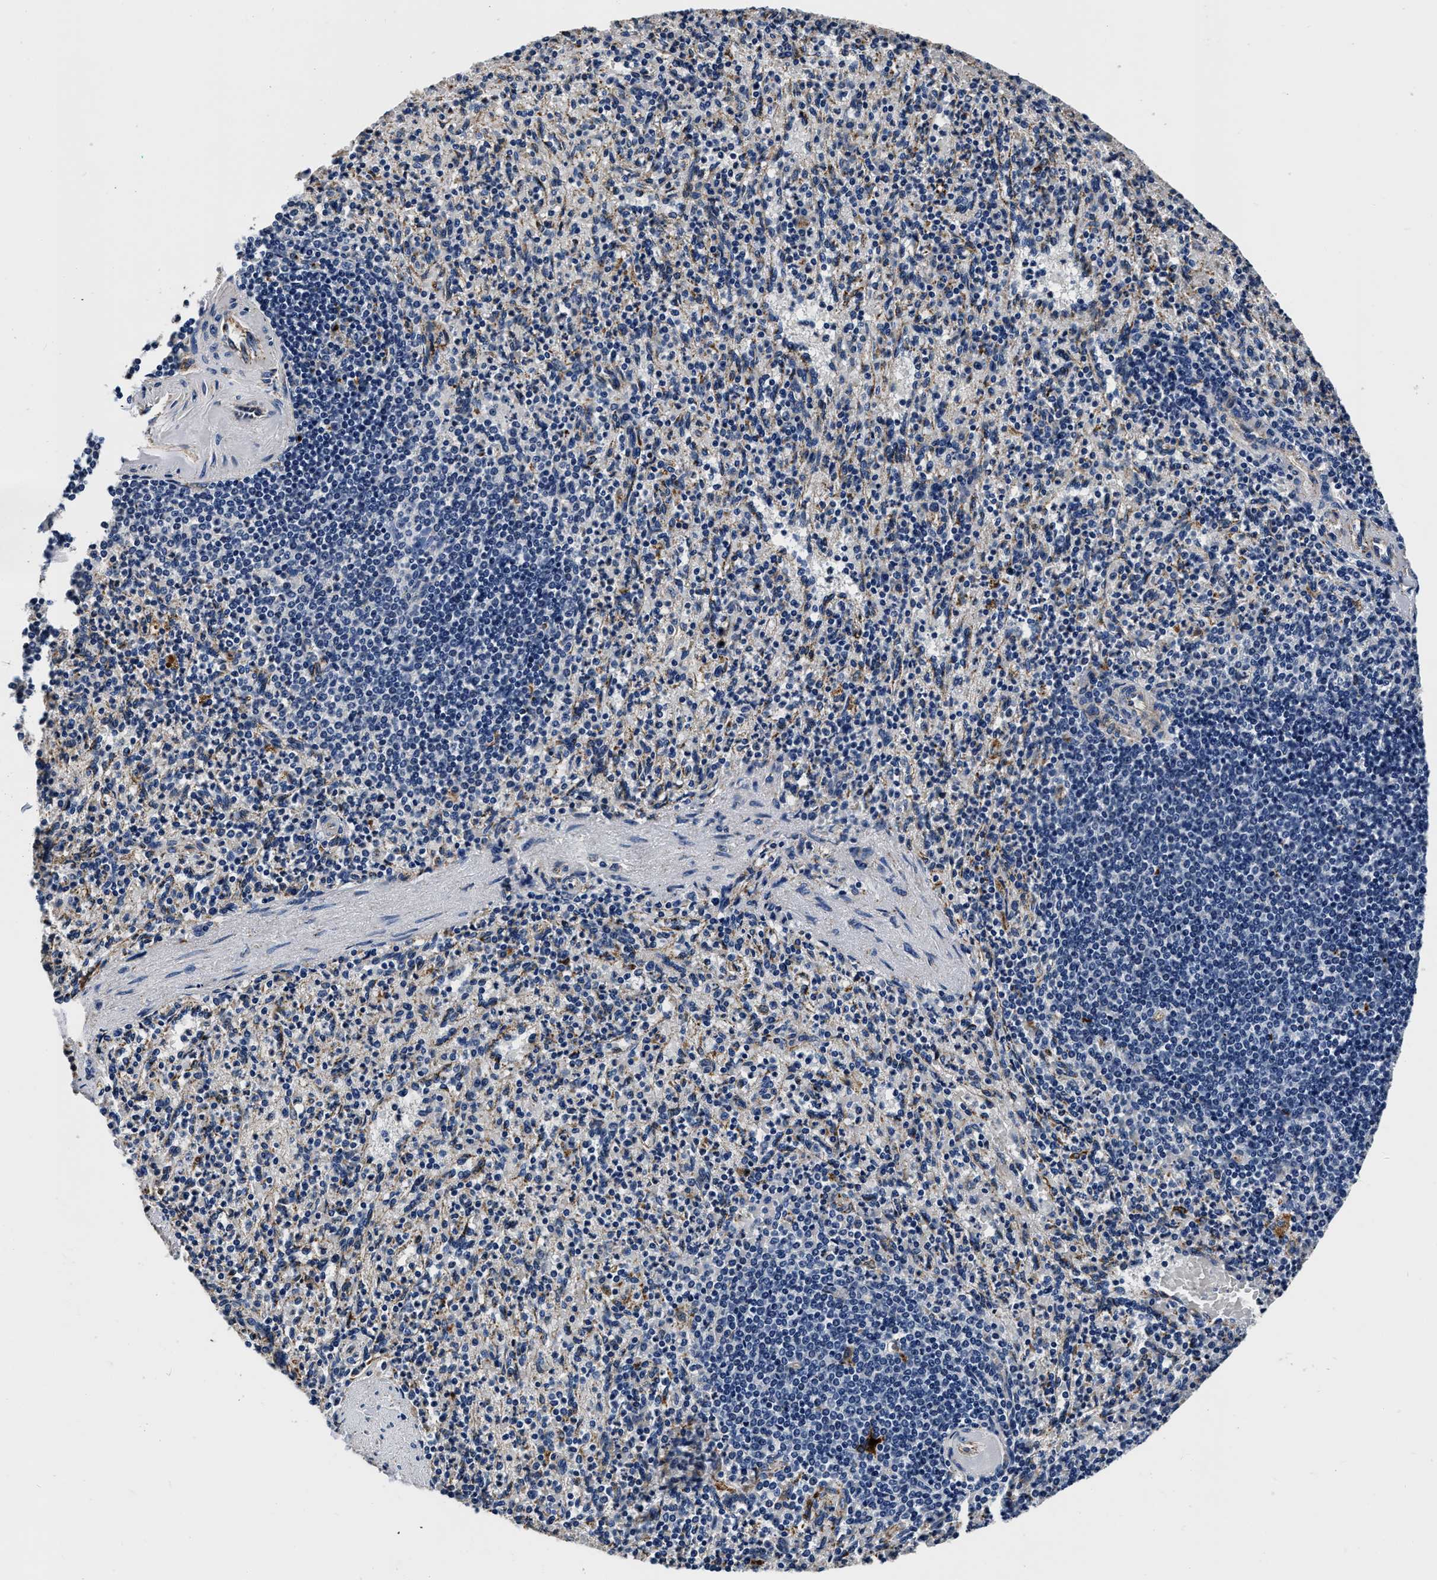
{"staining": {"intensity": "negative", "quantity": "none", "location": "none"}, "tissue": "spleen", "cell_type": "Cells in red pulp", "image_type": "normal", "snomed": [{"axis": "morphology", "description": "Normal tissue, NOS"}, {"axis": "topography", "description": "Spleen"}], "caption": "High power microscopy histopathology image of an IHC image of unremarkable spleen, revealing no significant positivity in cells in red pulp. (DAB (3,3'-diaminobenzidine) immunohistochemistry (IHC) visualized using brightfield microscopy, high magnification).", "gene": "GRN", "patient": {"sex": "female", "age": 74}}